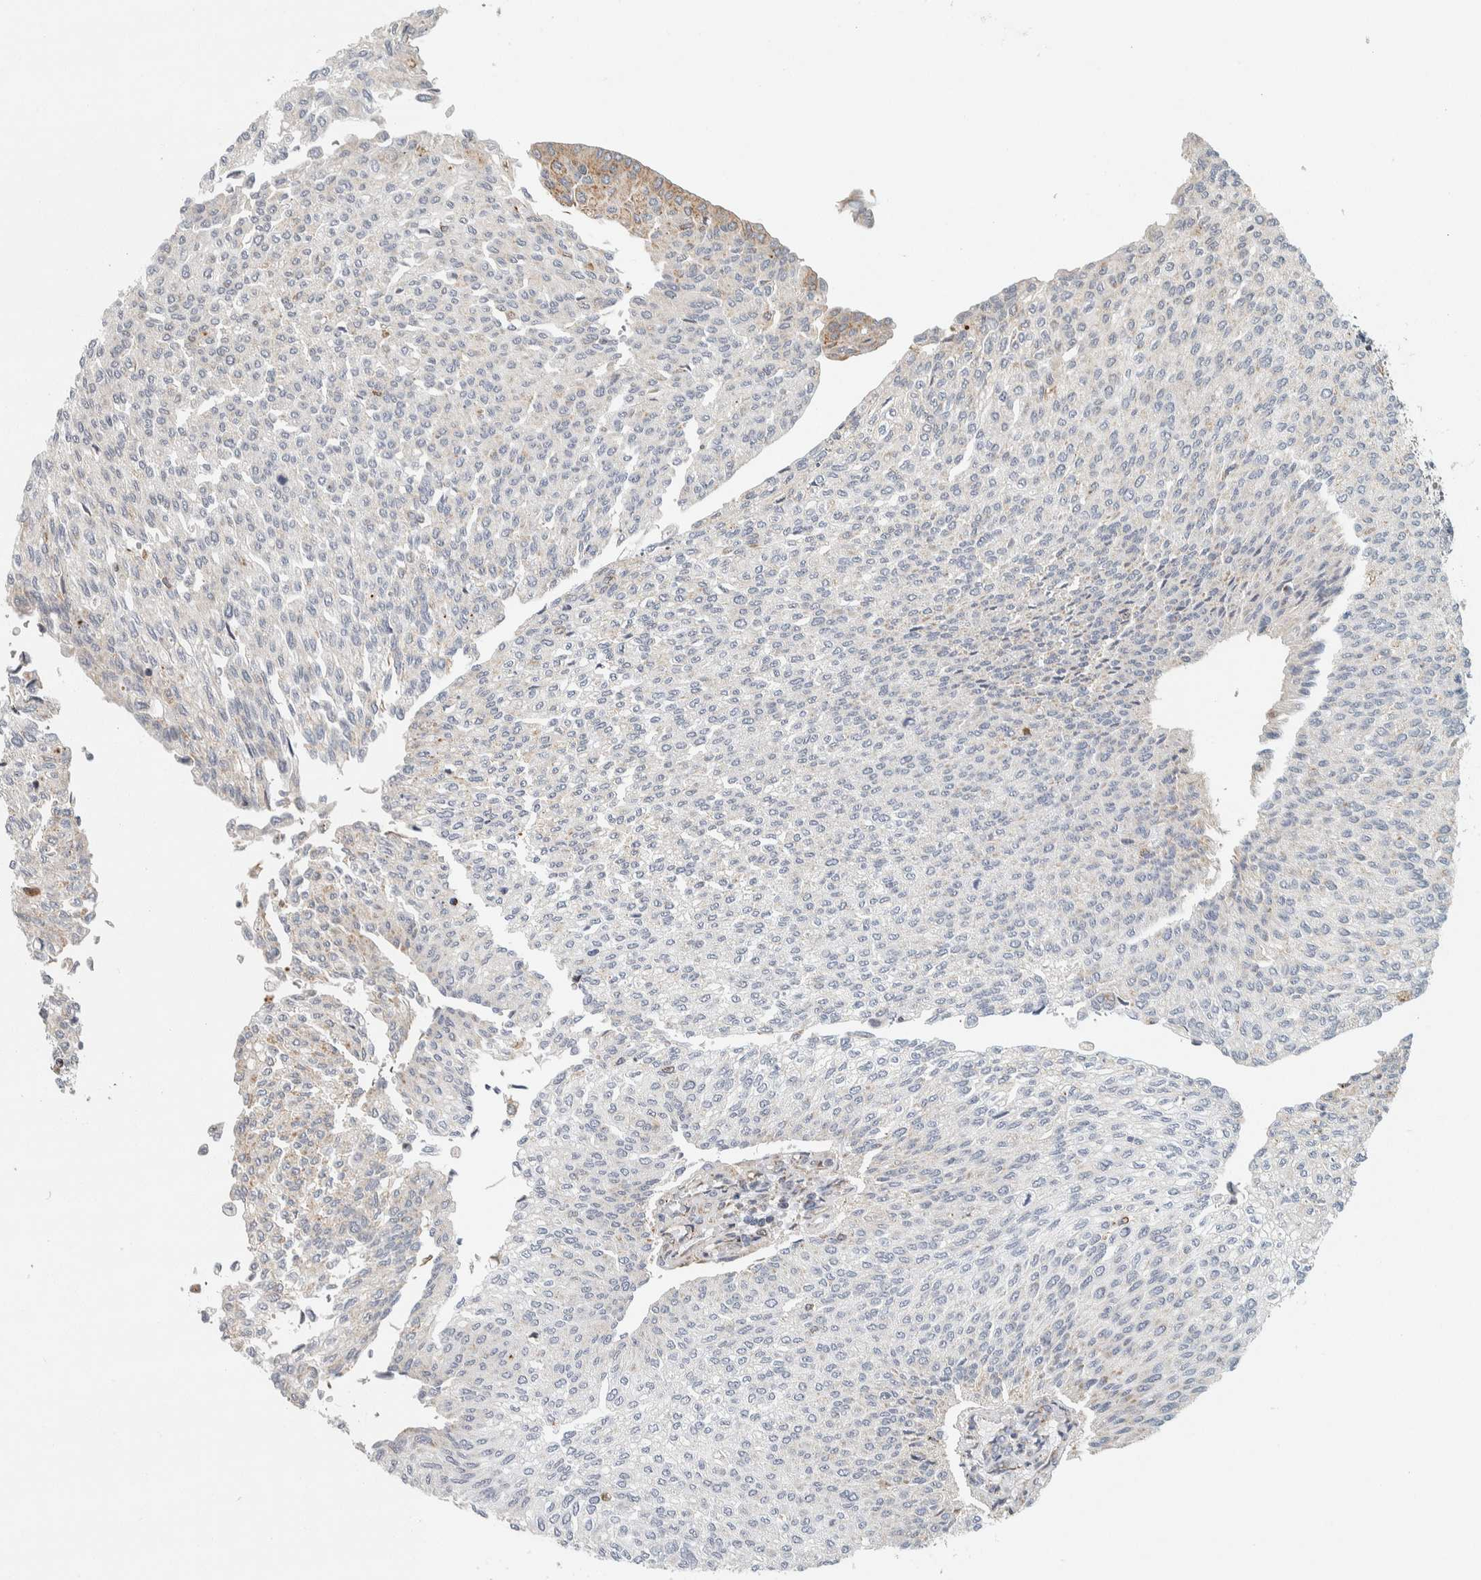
{"staining": {"intensity": "negative", "quantity": "none", "location": "none"}, "tissue": "urothelial cancer", "cell_type": "Tumor cells", "image_type": "cancer", "snomed": [{"axis": "morphology", "description": "Urothelial carcinoma, Low grade"}, {"axis": "topography", "description": "Urinary bladder"}], "caption": "Urothelial cancer was stained to show a protein in brown. There is no significant staining in tumor cells.", "gene": "AFP", "patient": {"sex": "female", "age": 79}}